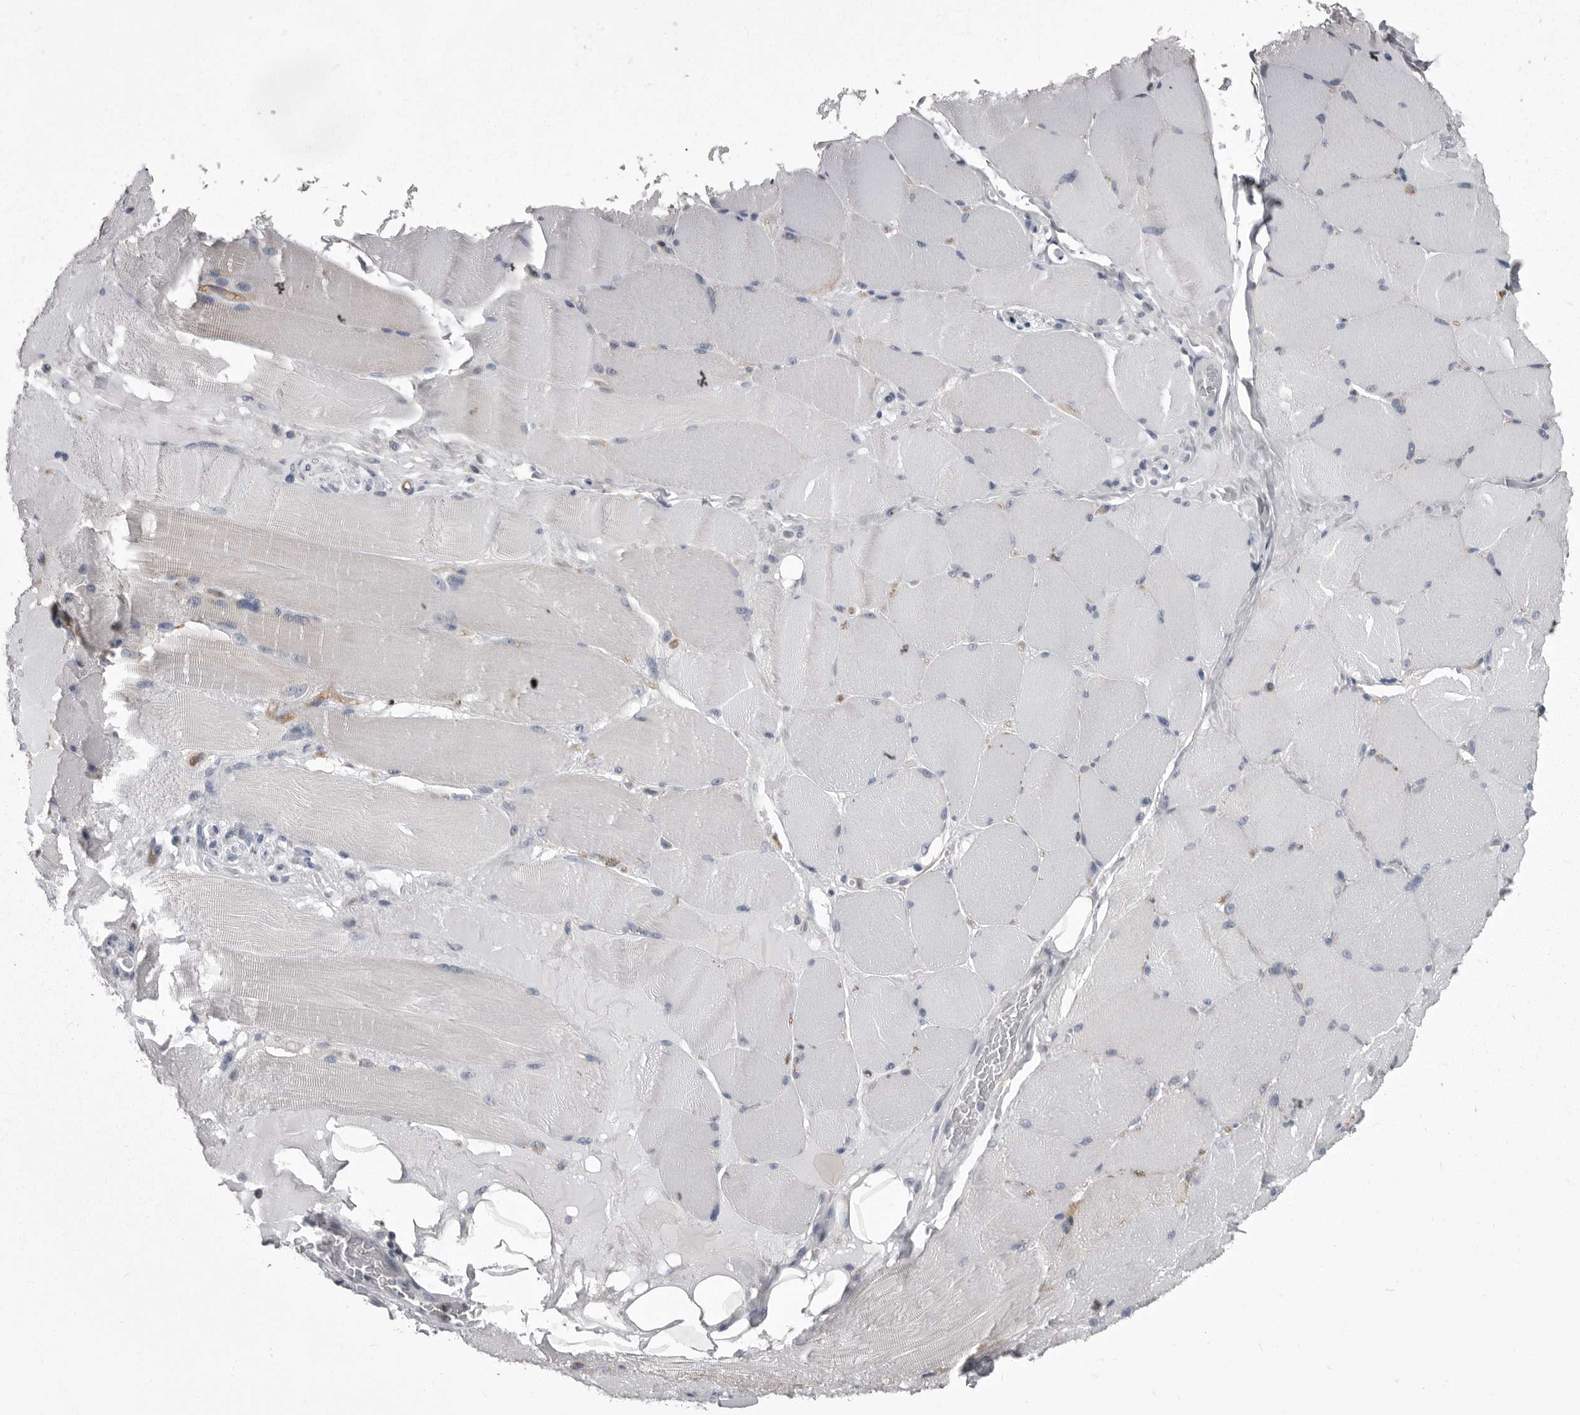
{"staining": {"intensity": "negative", "quantity": "none", "location": "none"}, "tissue": "skeletal muscle", "cell_type": "Myocytes", "image_type": "normal", "snomed": [{"axis": "morphology", "description": "Normal tissue, NOS"}, {"axis": "topography", "description": "Skin"}, {"axis": "topography", "description": "Skeletal muscle"}], "caption": "Photomicrograph shows no protein expression in myocytes of unremarkable skeletal muscle. Brightfield microscopy of IHC stained with DAB (brown) and hematoxylin (blue), captured at high magnification.", "gene": "OPLAH", "patient": {"sex": "male", "age": 83}}